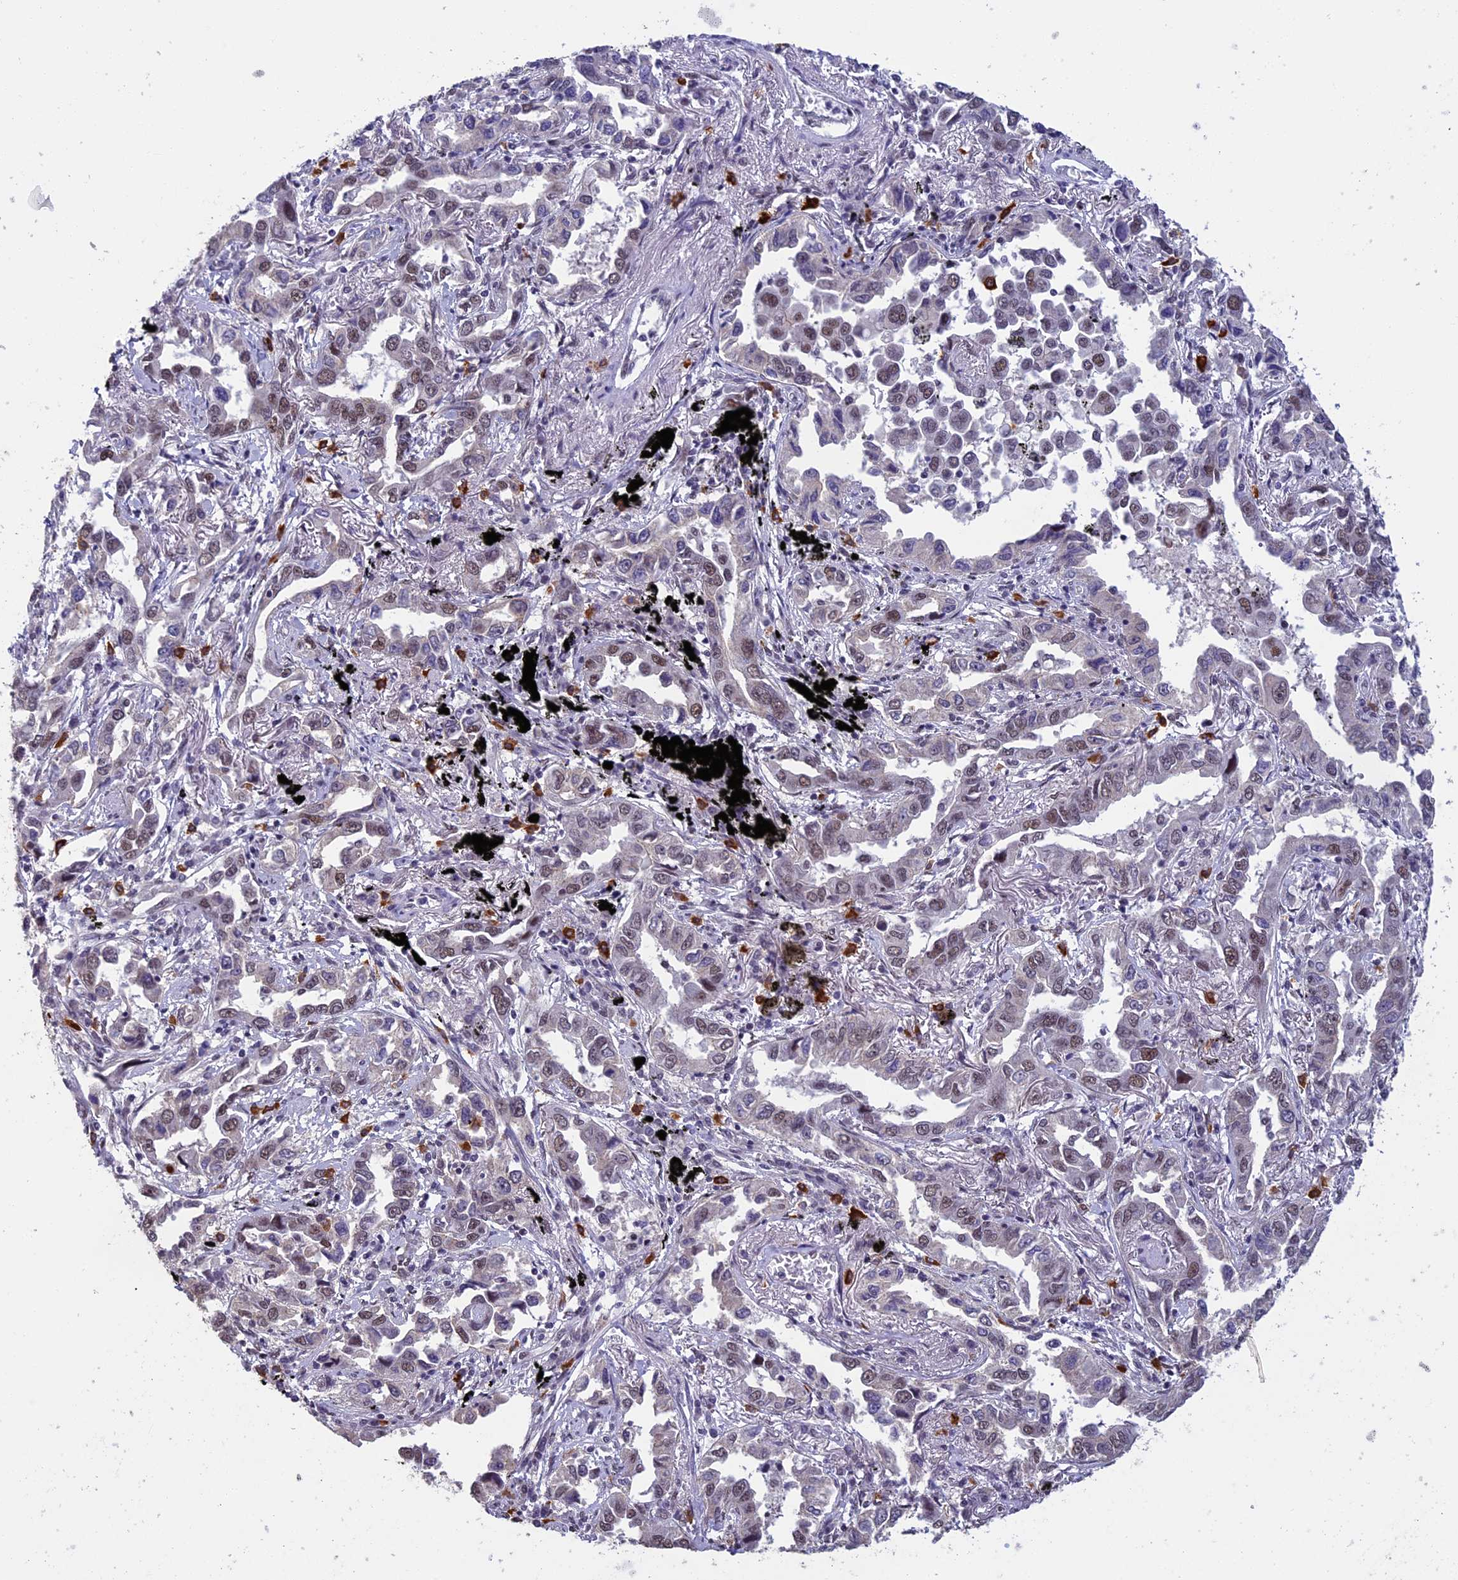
{"staining": {"intensity": "weak", "quantity": "25%-75%", "location": "nuclear"}, "tissue": "lung cancer", "cell_type": "Tumor cells", "image_type": "cancer", "snomed": [{"axis": "morphology", "description": "Adenocarcinoma, NOS"}, {"axis": "topography", "description": "Lung"}], "caption": "Immunohistochemical staining of human adenocarcinoma (lung) shows weak nuclear protein staining in approximately 25%-75% of tumor cells.", "gene": "RNF40", "patient": {"sex": "male", "age": 67}}